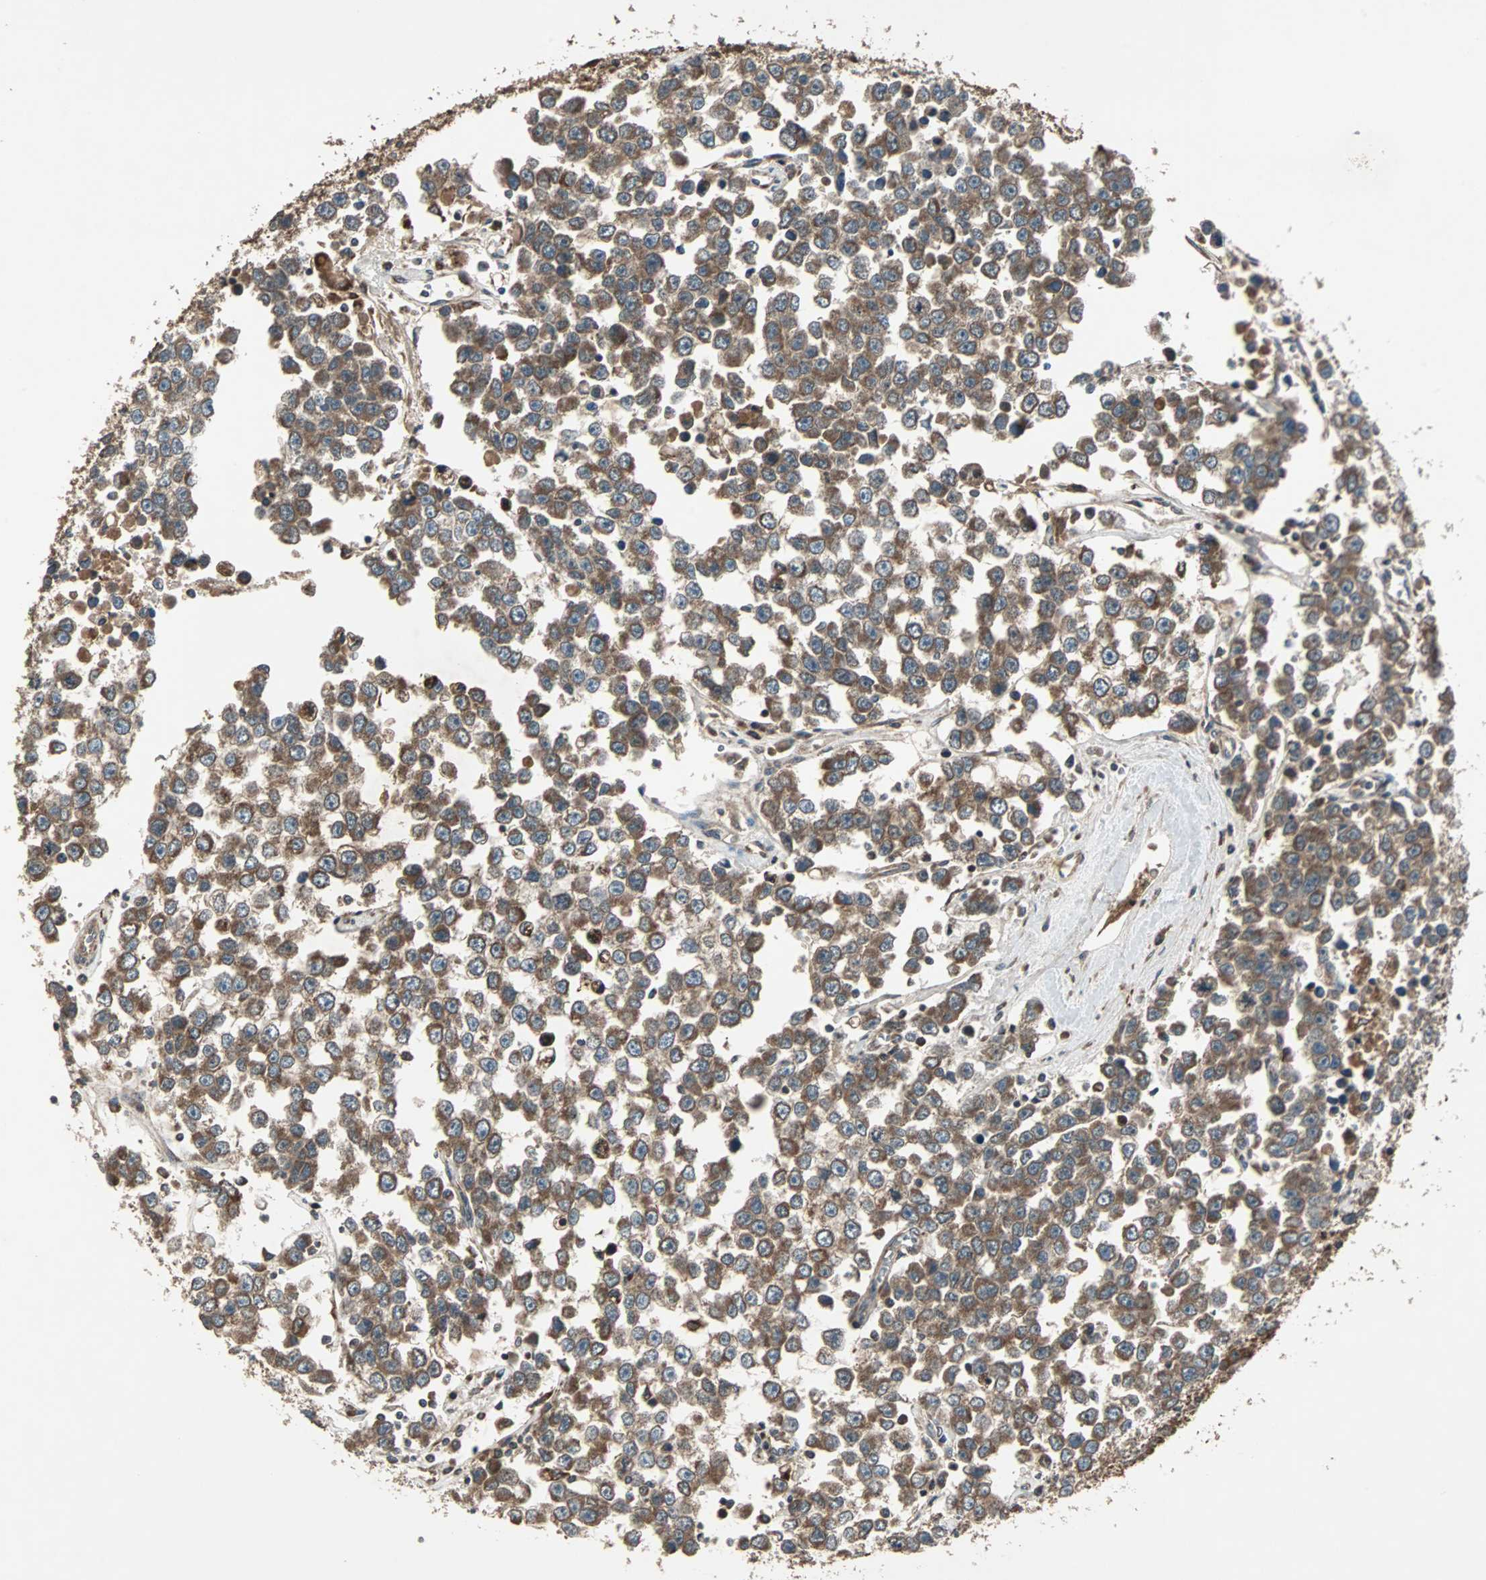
{"staining": {"intensity": "strong", "quantity": ">75%", "location": "cytoplasmic/membranous"}, "tissue": "testis cancer", "cell_type": "Tumor cells", "image_type": "cancer", "snomed": [{"axis": "morphology", "description": "Seminoma, NOS"}, {"axis": "morphology", "description": "Carcinoma, Embryonal, NOS"}, {"axis": "topography", "description": "Testis"}], "caption": "Strong cytoplasmic/membranous staining for a protein is appreciated in approximately >75% of tumor cells of seminoma (testis) using IHC.", "gene": "RAB7A", "patient": {"sex": "male", "age": 52}}